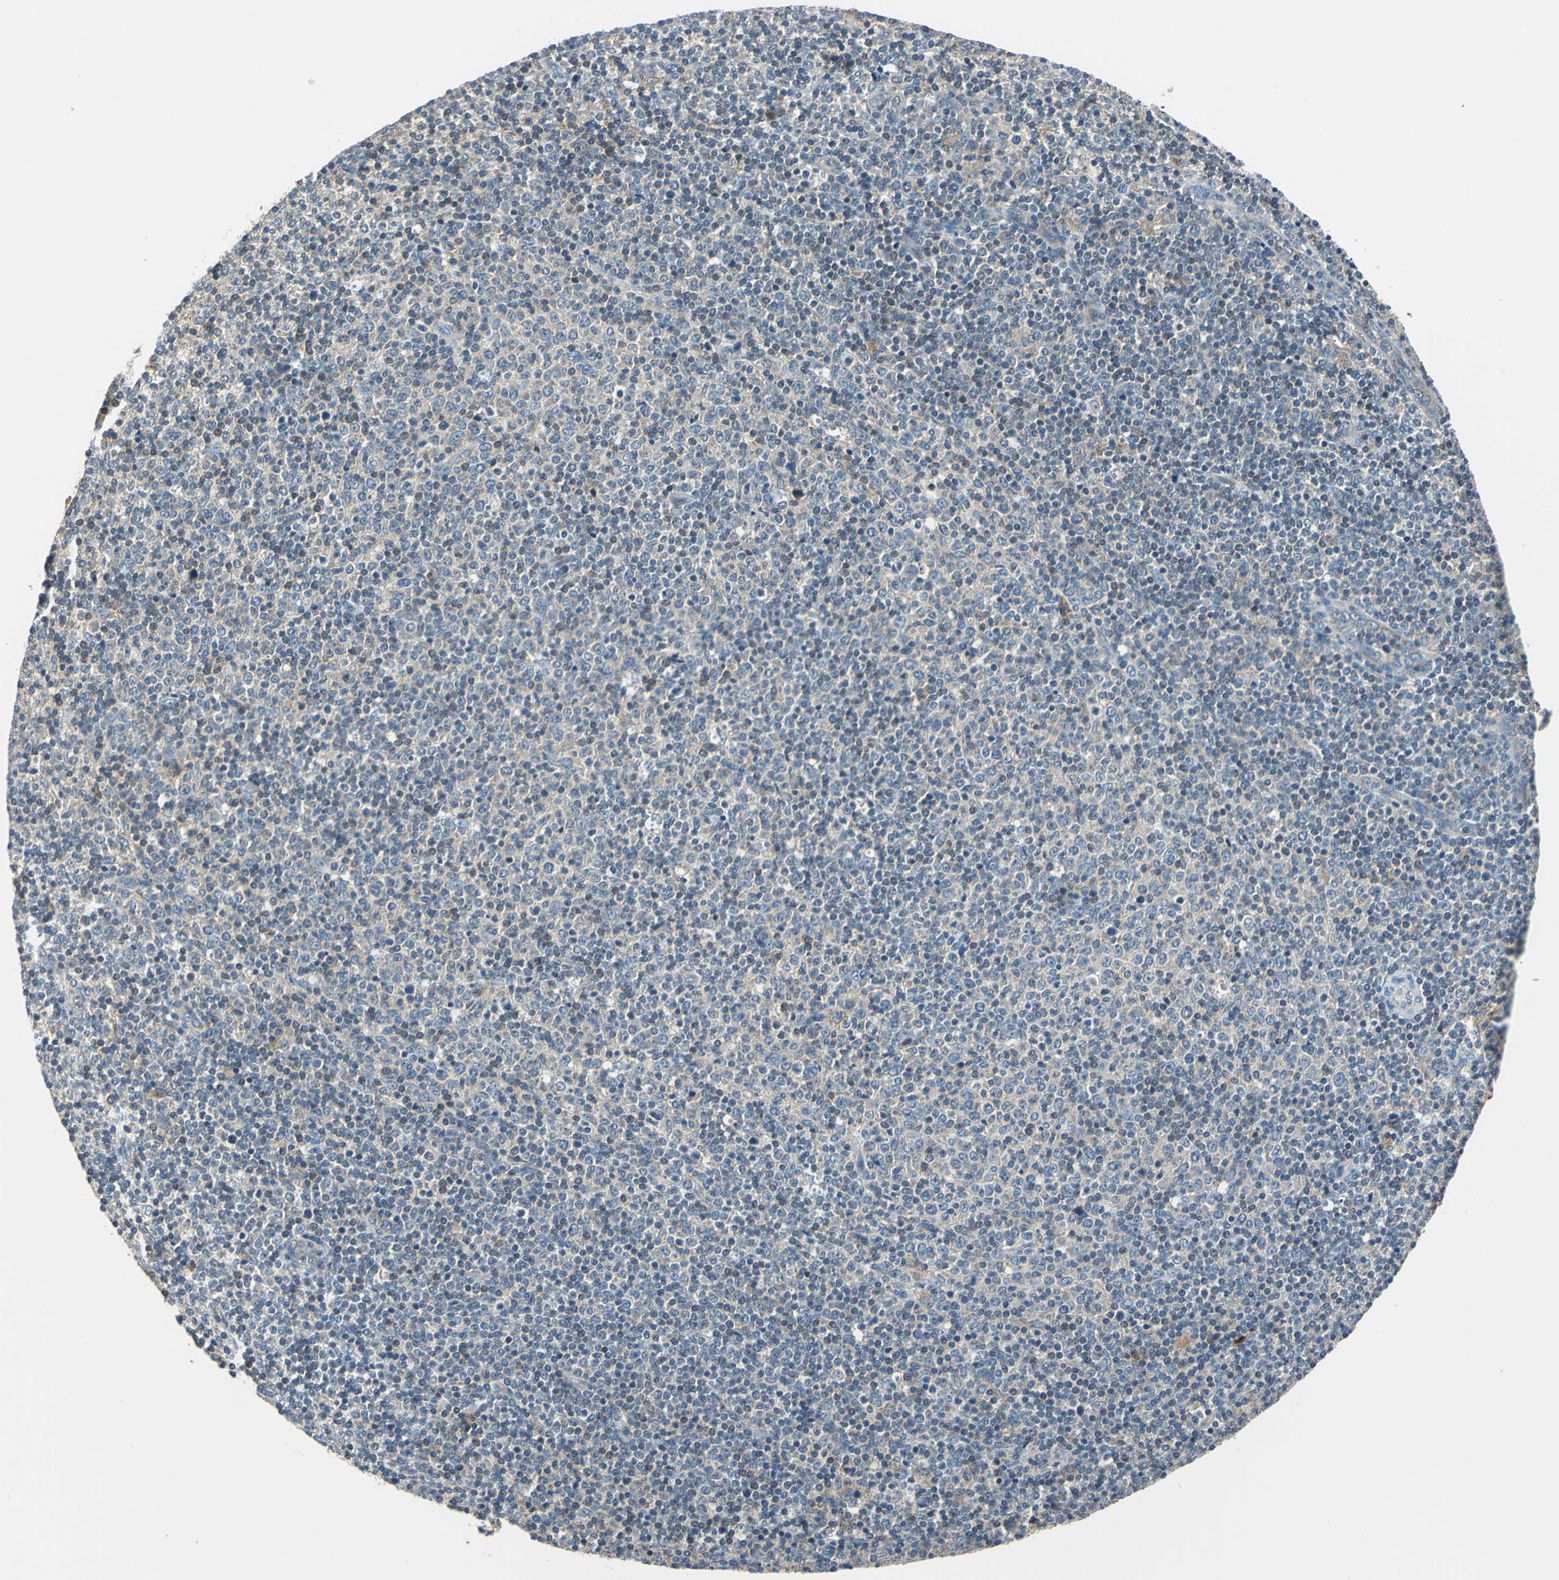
{"staining": {"intensity": "negative", "quantity": "none", "location": "none"}, "tissue": "lymphoma", "cell_type": "Tumor cells", "image_type": "cancer", "snomed": [{"axis": "morphology", "description": "Malignant lymphoma, non-Hodgkin's type, Low grade"}, {"axis": "topography", "description": "Lymph node"}], "caption": "Tumor cells show no significant positivity in low-grade malignant lymphoma, non-Hodgkin's type.", "gene": "CPA3", "patient": {"sex": "male", "age": 70}}